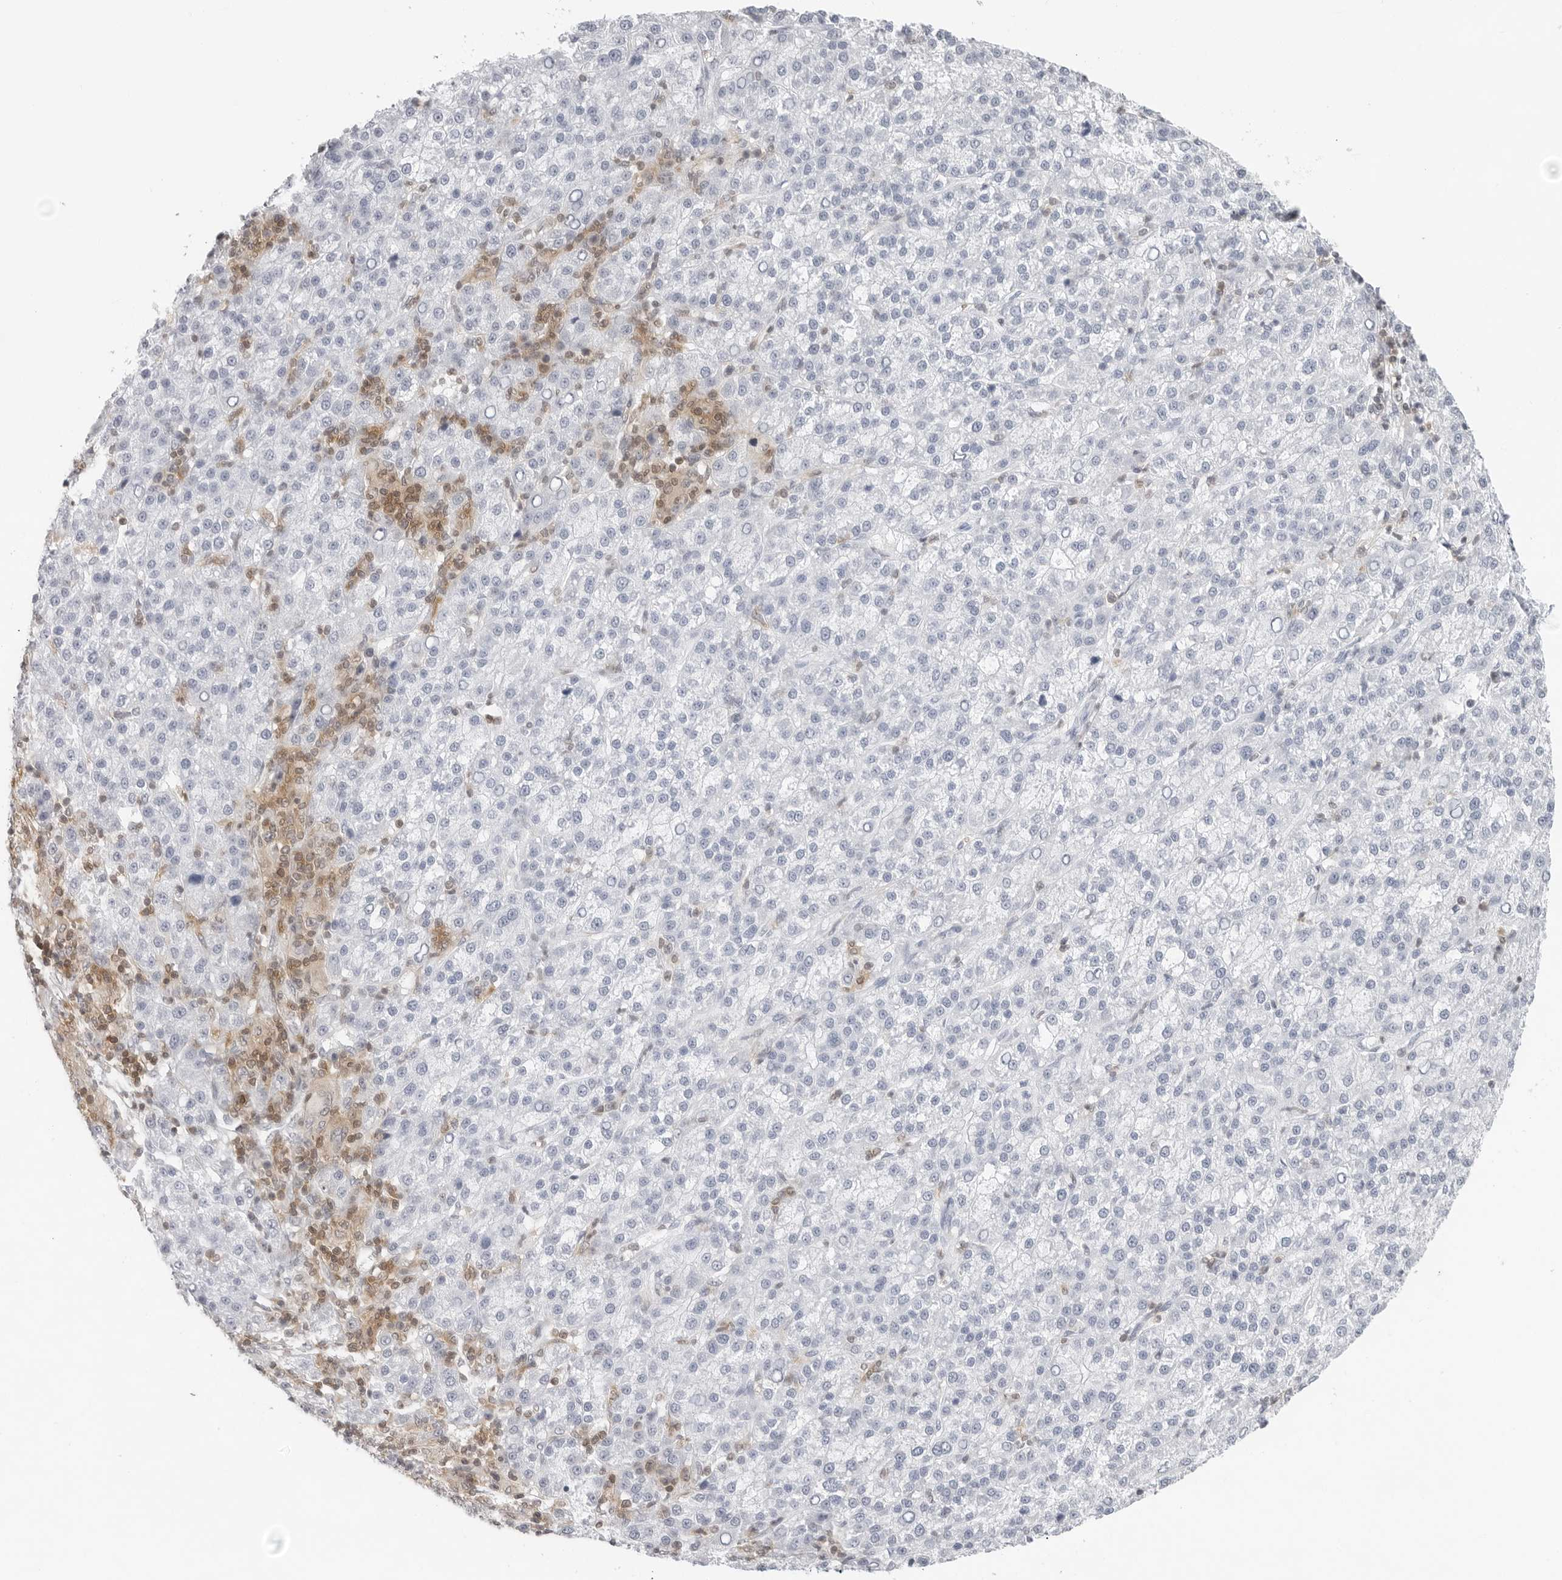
{"staining": {"intensity": "negative", "quantity": "none", "location": "none"}, "tissue": "liver cancer", "cell_type": "Tumor cells", "image_type": "cancer", "snomed": [{"axis": "morphology", "description": "Carcinoma, Hepatocellular, NOS"}, {"axis": "topography", "description": "Liver"}], "caption": "Immunohistochemistry of liver hepatocellular carcinoma reveals no staining in tumor cells. Brightfield microscopy of immunohistochemistry stained with DAB (brown) and hematoxylin (blue), captured at high magnification.", "gene": "FMNL1", "patient": {"sex": "female", "age": 58}}